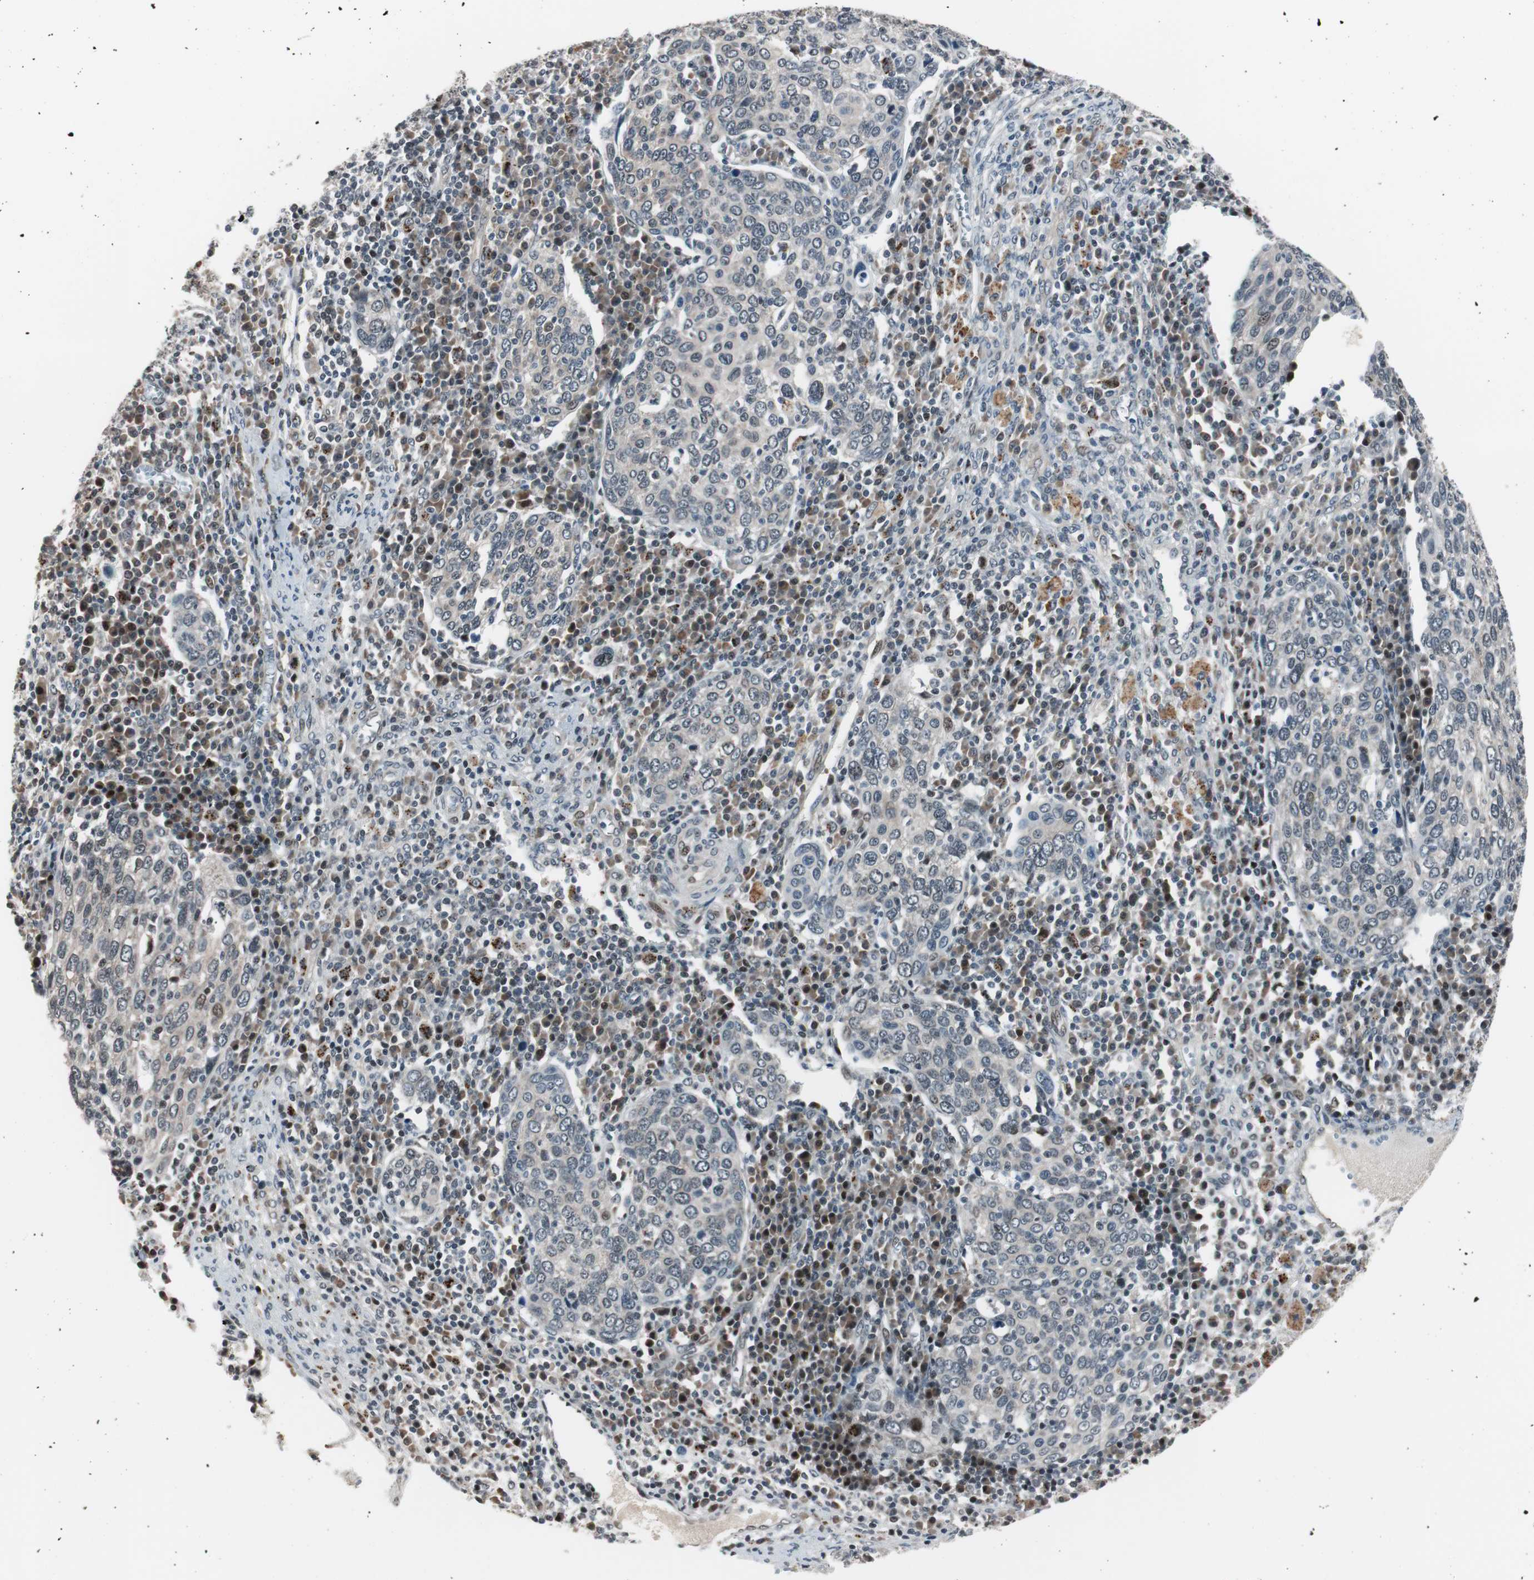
{"staining": {"intensity": "weak", "quantity": "<25%", "location": "cytoplasmic/membranous"}, "tissue": "cervical cancer", "cell_type": "Tumor cells", "image_type": "cancer", "snomed": [{"axis": "morphology", "description": "Squamous cell carcinoma, NOS"}, {"axis": "topography", "description": "Cervix"}], "caption": "DAB (3,3'-diaminobenzidine) immunohistochemical staining of human cervical cancer (squamous cell carcinoma) demonstrates no significant expression in tumor cells. (DAB immunohistochemistry (IHC), high magnification).", "gene": "BOLA1", "patient": {"sex": "female", "age": 40}}